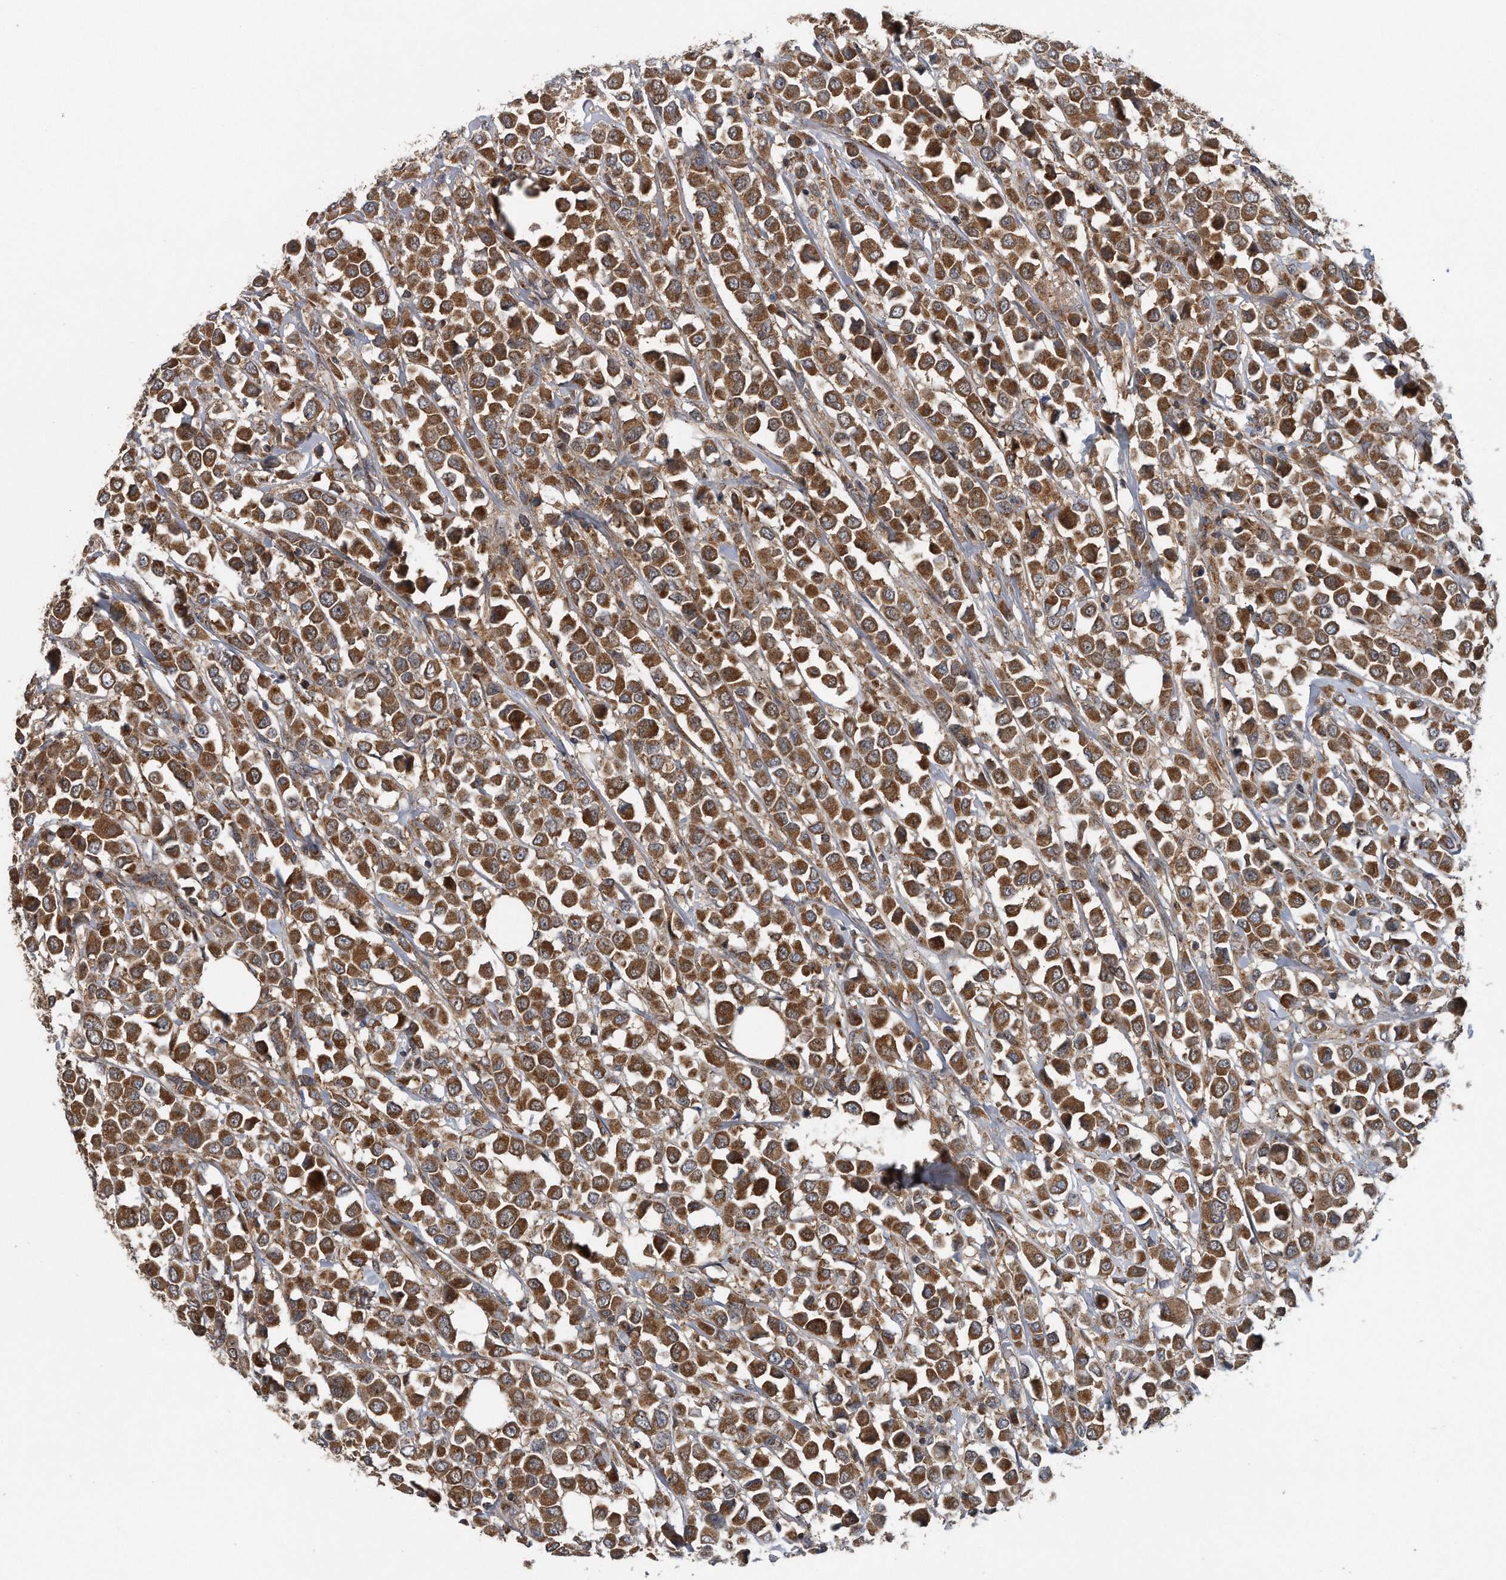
{"staining": {"intensity": "strong", "quantity": ">75%", "location": "cytoplasmic/membranous"}, "tissue": "breast cancer", "cell_type": "Tumor cells", "image_type": "cancer", "snomed": [{"axis": "morphology", "description": "Duct carcinoma"}, {"axis": "topography", "description": "Breast"}], "caption": "Immunohistochemical staining of human breast cancer reveals high levels of strong cytoplasmic/membranous positivity in approximately >75% of tumor cells. Nuclei are stained in blue.", "gene": "ALPK2", "patient": {"sex": "female", "age": 61}}